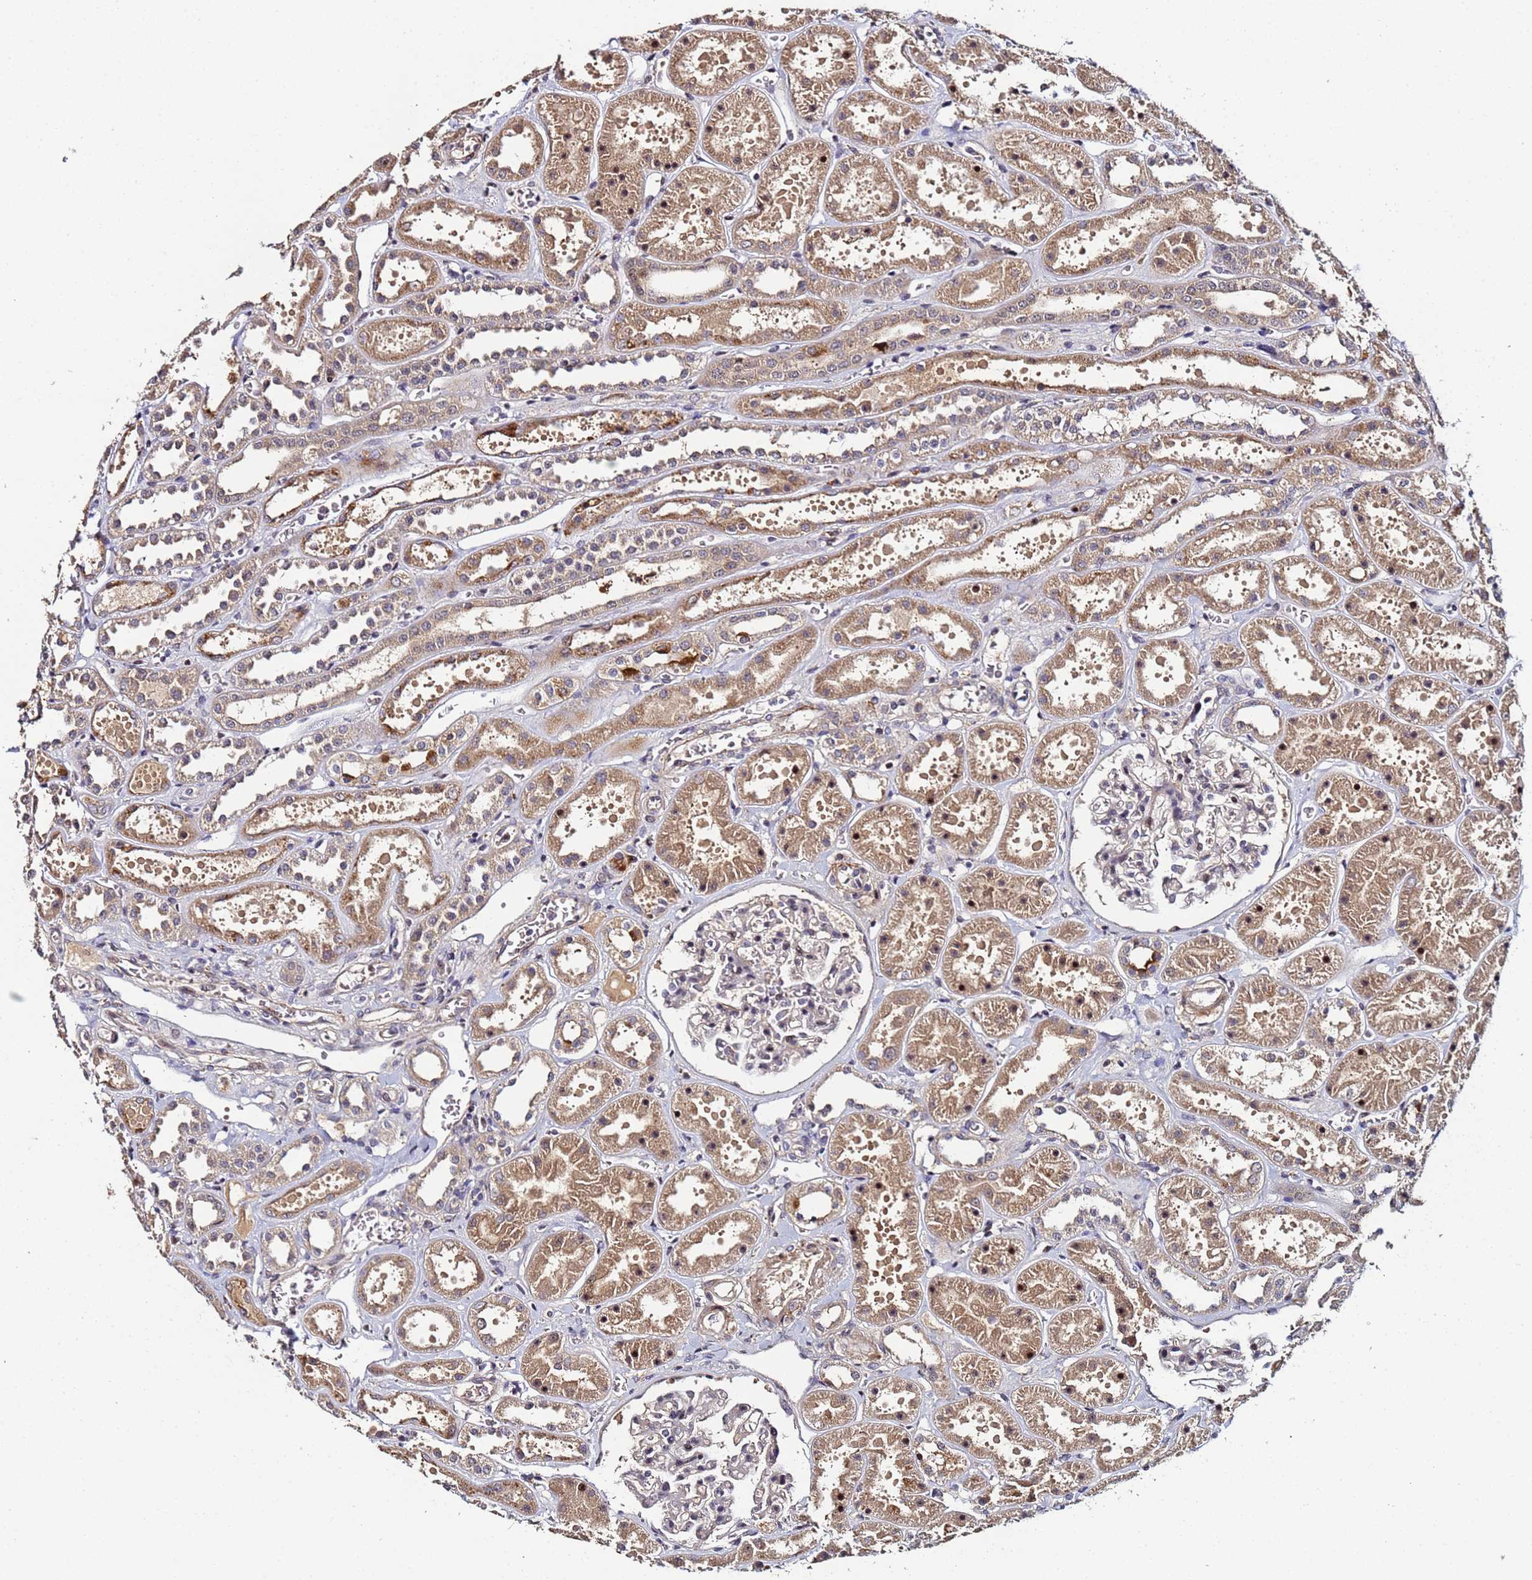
{"staining": {"intensity": "weak", "quantity": "25%-75%", "location": "cytoplasmic/membranous"}, "tissue": "kidney", "cell_type": "Cells in glomeruli", "image_type": "normal", "snomed": [{"axis": "morphology", "description": "Normal tissue, NOS"}, {"axis": "topography", "description": "Kidney"}], "caption": "Immunohistochemical staining of normal kidney demonstrates weak cytoplasmic/membranous protein staining in approximately 25%-75% of cells in glomeruli. (Brightfield microscopy of DAB IHC at high magnification).", "gene": "OSER1", "patient": {"sex": "female", "age": 41}}